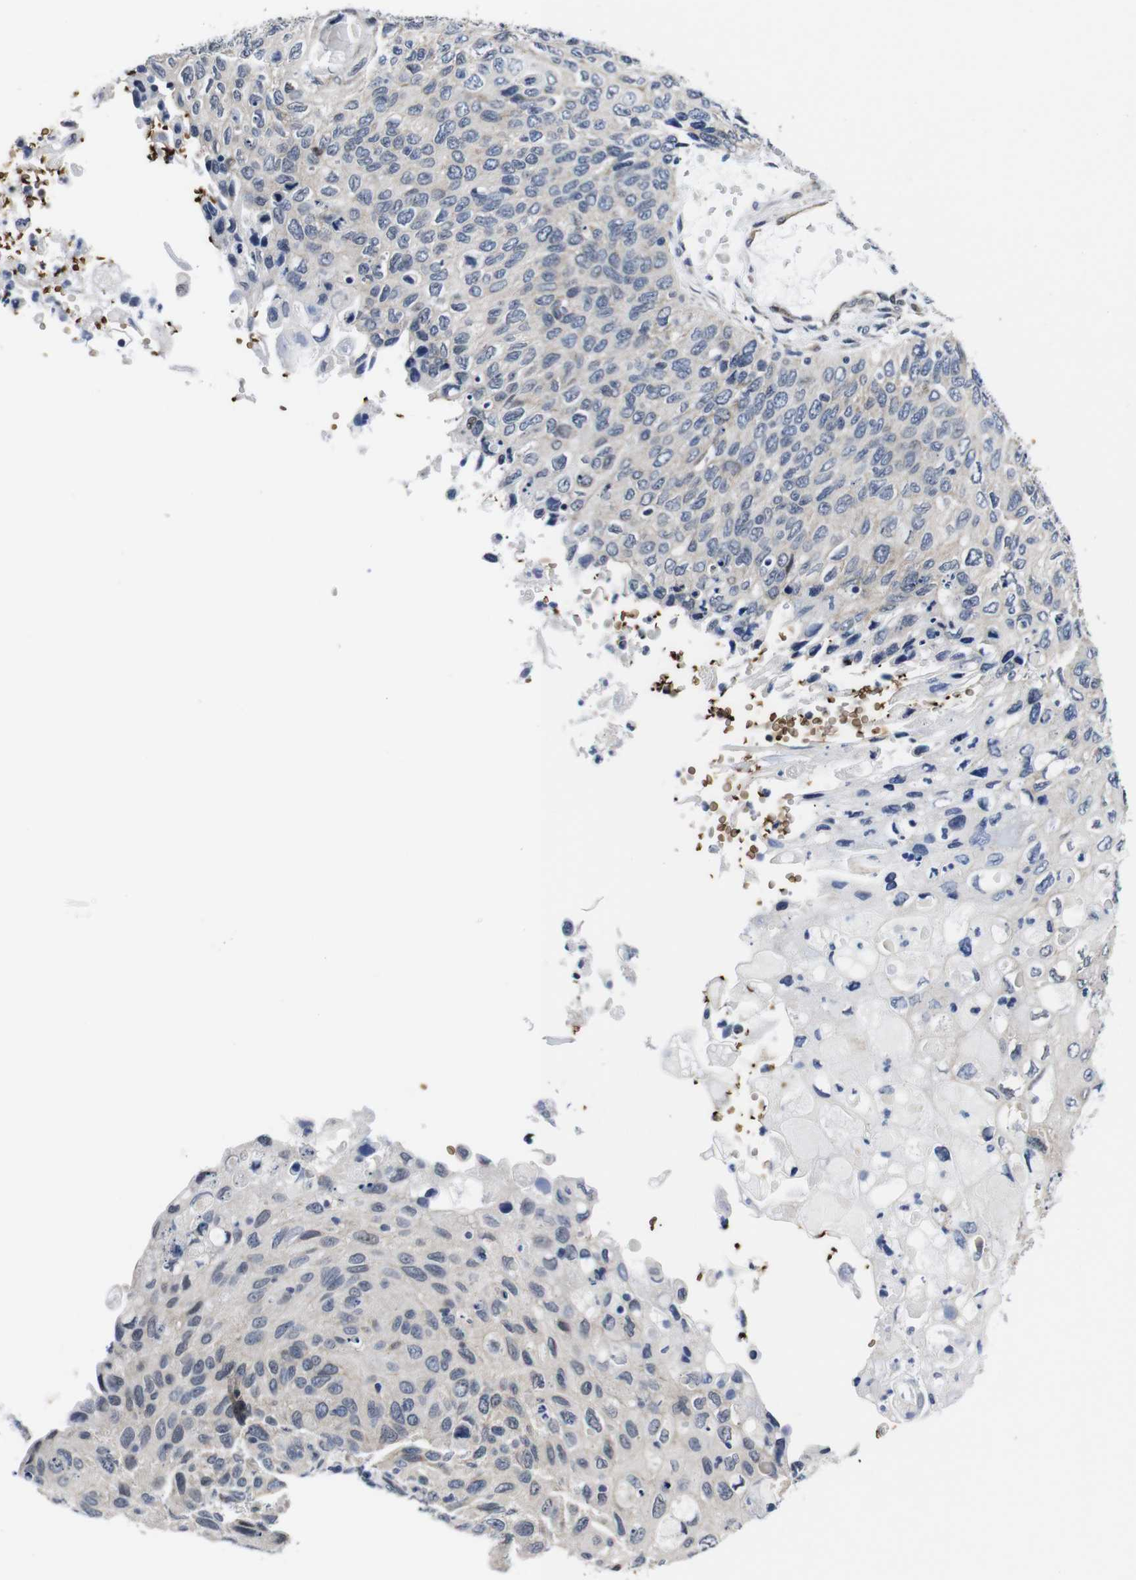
{"staining": {"intensity": "moderate", "quantity": "<25%", "location": "cytoplasmic/membranous"}, "tissue": "cervical cancer", "cell_type": "Tumor cells", "image_type": "cancer", "snomed": [{"axis": "morphology", "description": "Squamous cell carcinoma, NOS"}, {"axis": "topography", "description": "Cervix"}], "caption": "Protein expression analysis of human cervical cancer reveals moderate cytoplasmic/membranous expression in about <25% of tumor cells.", "gene": "SOCS3", "patient": {"sex": "female", "age": 70}}